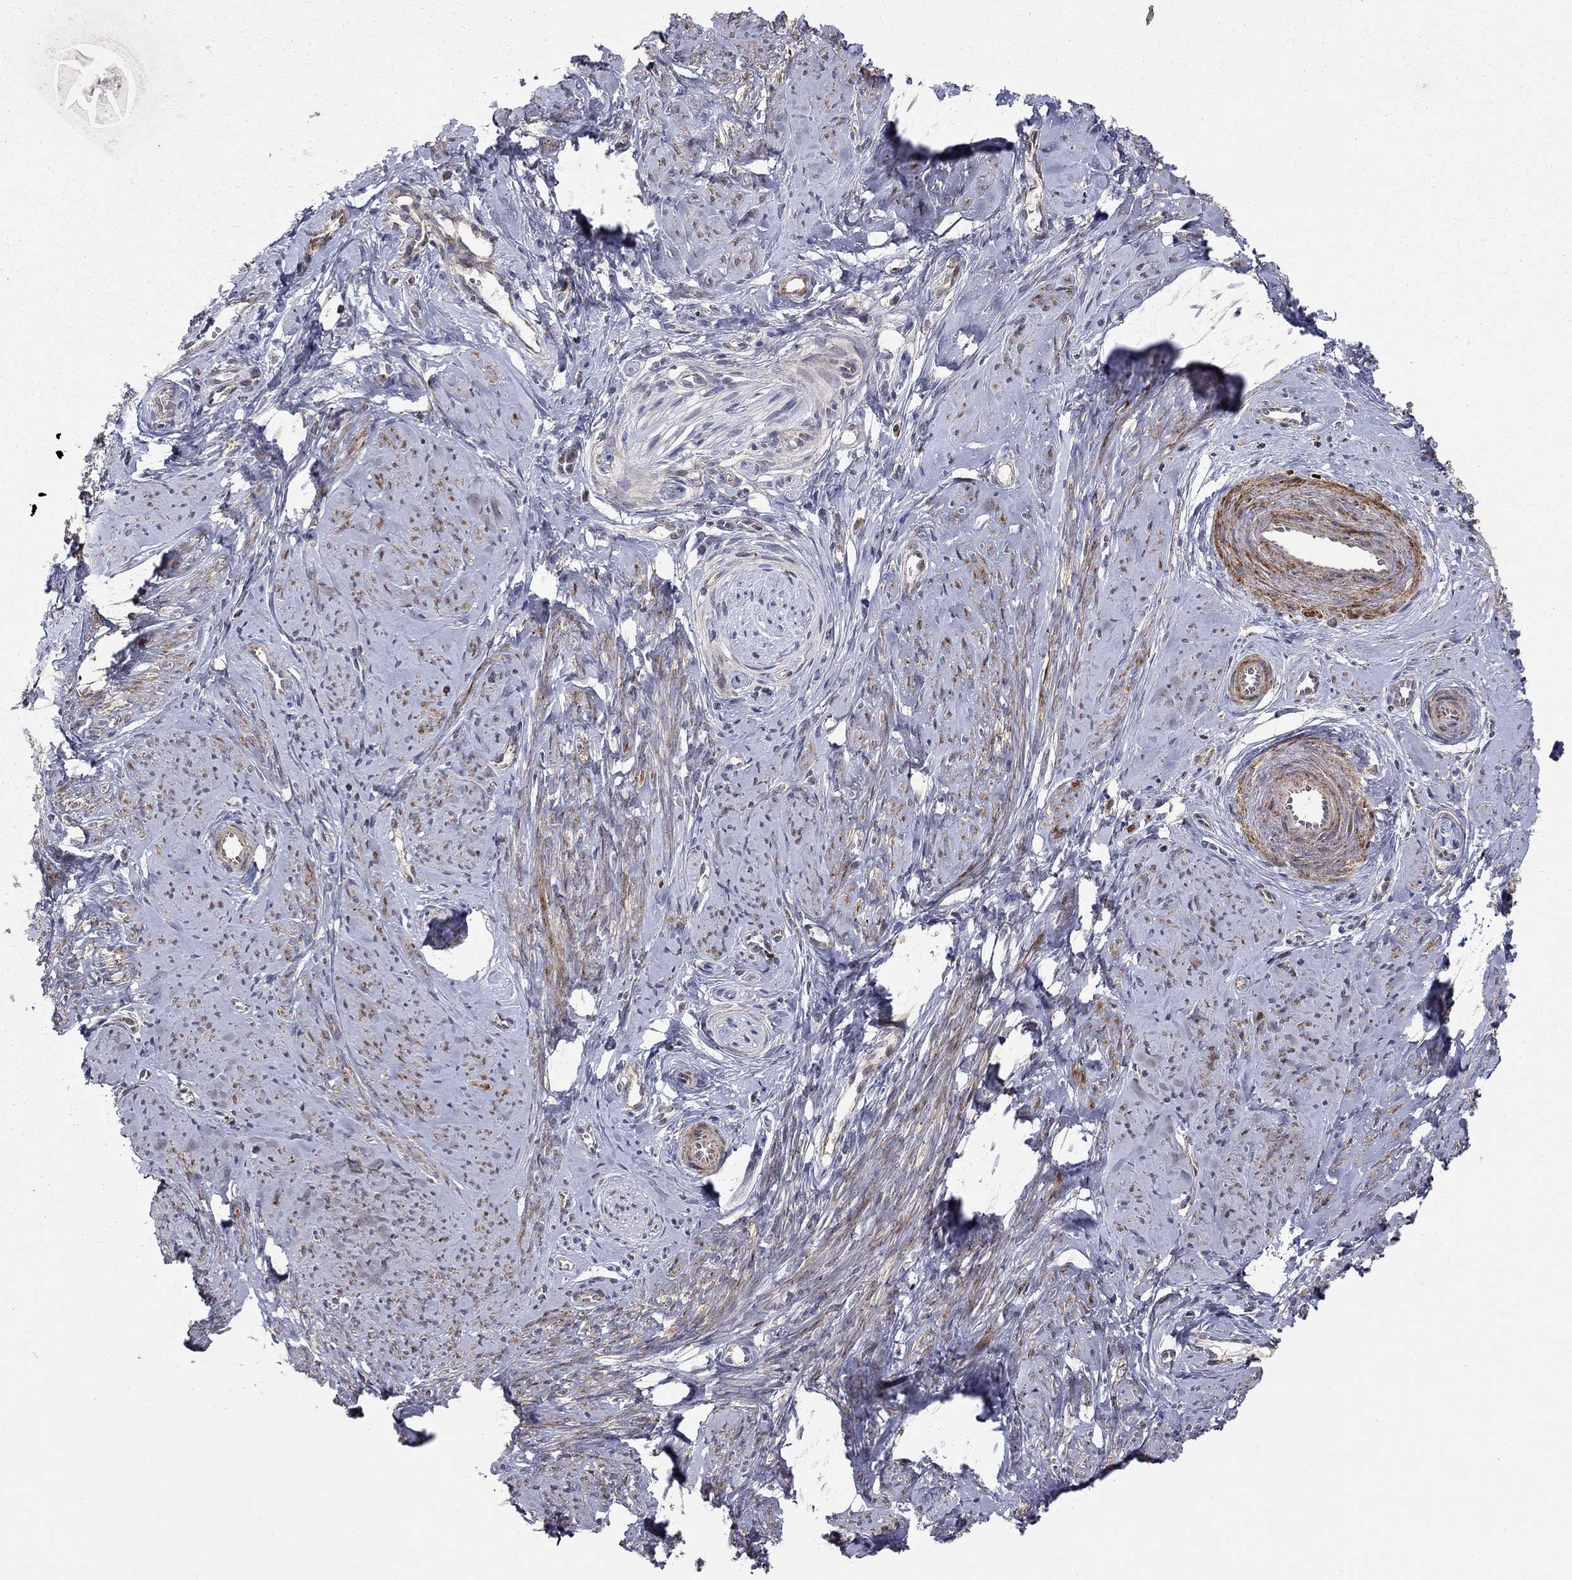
{"staining": {"intensity": "strong", "quantity": "25%-75%", "location": "cytoplasmic/membranous"}, "tissue": "smooth muscle", "cell_type": "Smooth muscle cells", "image_type": "normal", "snomed": [{"axis": "morphology", "description": "Normal tissue, NOS"}, {"axis": "topography", "description": "Smooth muscle"}], "caption": "High-magnification brightfield microscopy of unremarkable smooth muscle stained with DAB (brown) and counterstained with hematoxylin (blue). smooth muscle cells exhibit strong cytoplasmic/membranous expression is seen in approximately25%-75% of cells. (brown staining indicates protein expression, while blue staining denotes nuclei).", "gene": "IDS", "patient": {"sex": "female", "age": 48}}